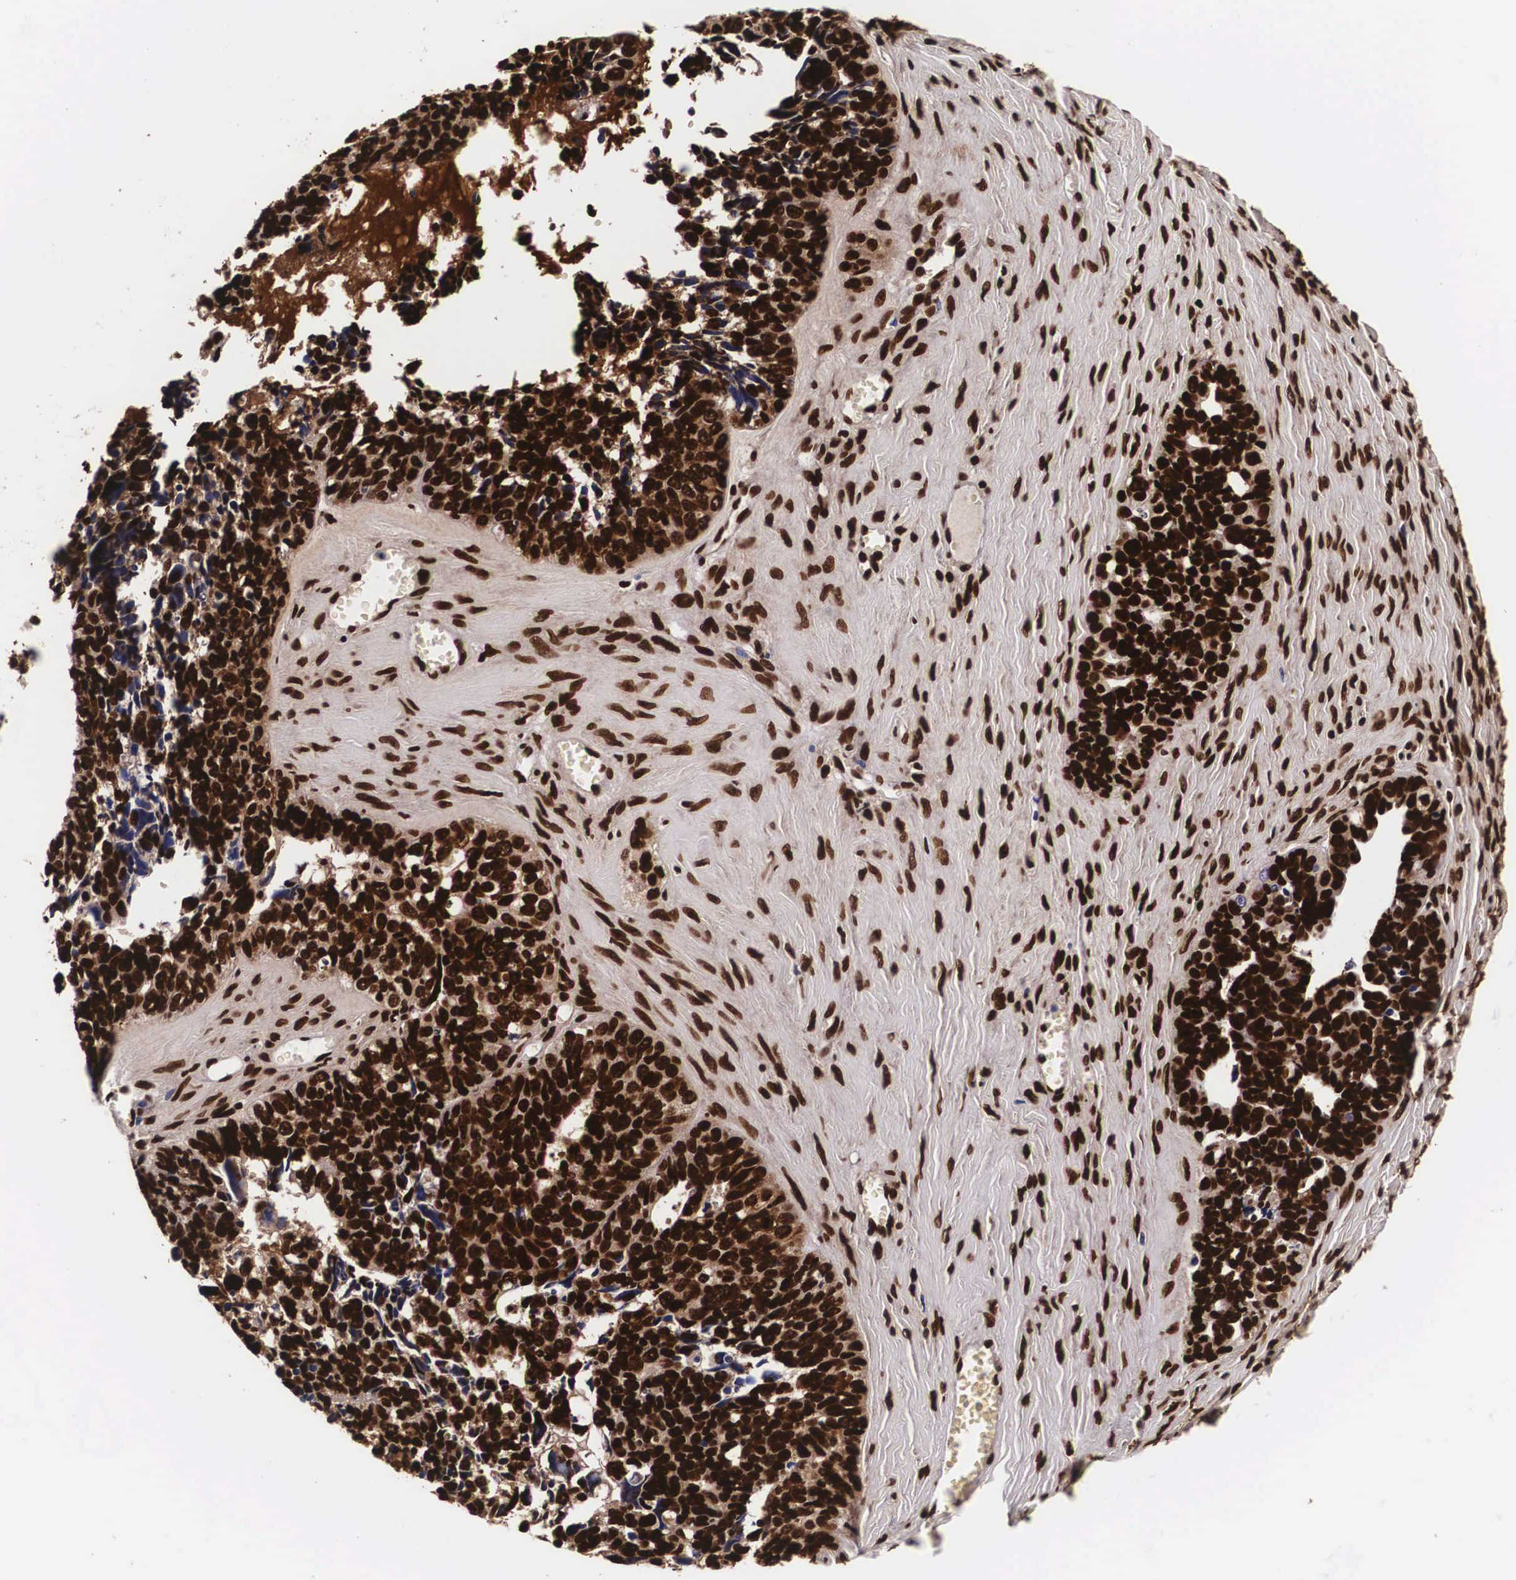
{"staining": {"intensity": "strong", "quantity": ">75%", "location": "cytoplasmic/membranous,nuclear"}, "tissue": "ovarian cancer", "cell_type": "Tumor cells", "image_type": "cancer", "snomed": [{"axis": "morphology", "description": "Cystadenocarcinoma, serous, NOS"}, {"axis": "topography", "description": "Ovary"}], "caption": "Protein staining of ovarian serous cystadenocarcinoma tissue demonstrates strong cytoplasmic/membranous and nuclear positivity in about >75% of tumor cells.", "gene": "PABPN1", "patient": {"sex": "female", "age": 77}}